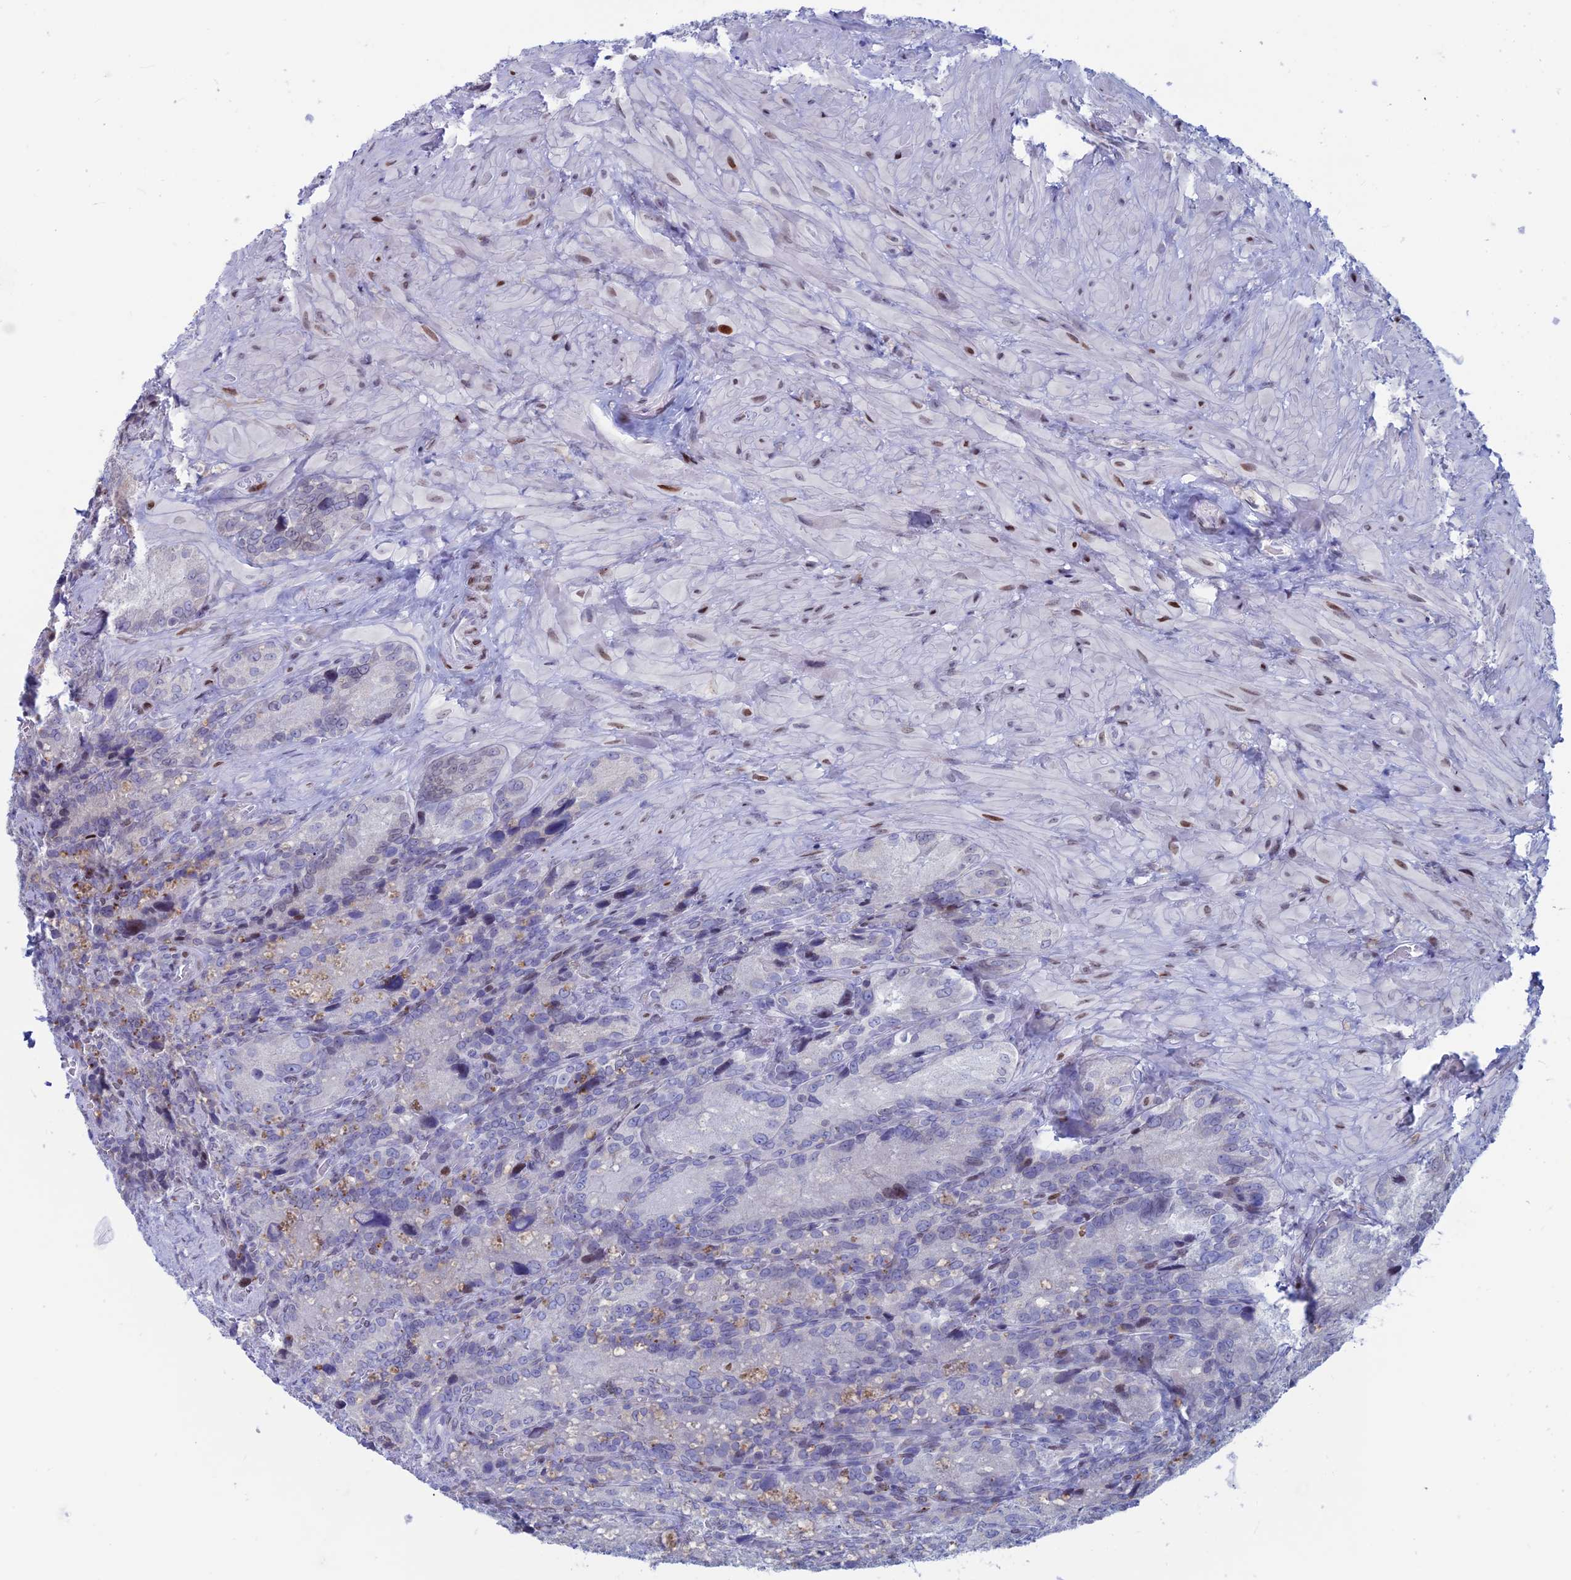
{"staining": {"intensity": "moderate", "quantity": "<25%", "location": "nuclear"}, "tissue": "seminal vesicle", "cell_type": "Glandular cells", "image_type": "normal", "snomed": [{"axis": "morphology", "description": "Normal tissue, NOS"}, {"axis": "topography", "description": "Seminal veicle"}], "caption": "Moderate nuclear staining is seen in about <25% of glandular cells in normal seminal vesicle.", "gene": "CERS6", "patient": {"sex": "male", "age": 62}}